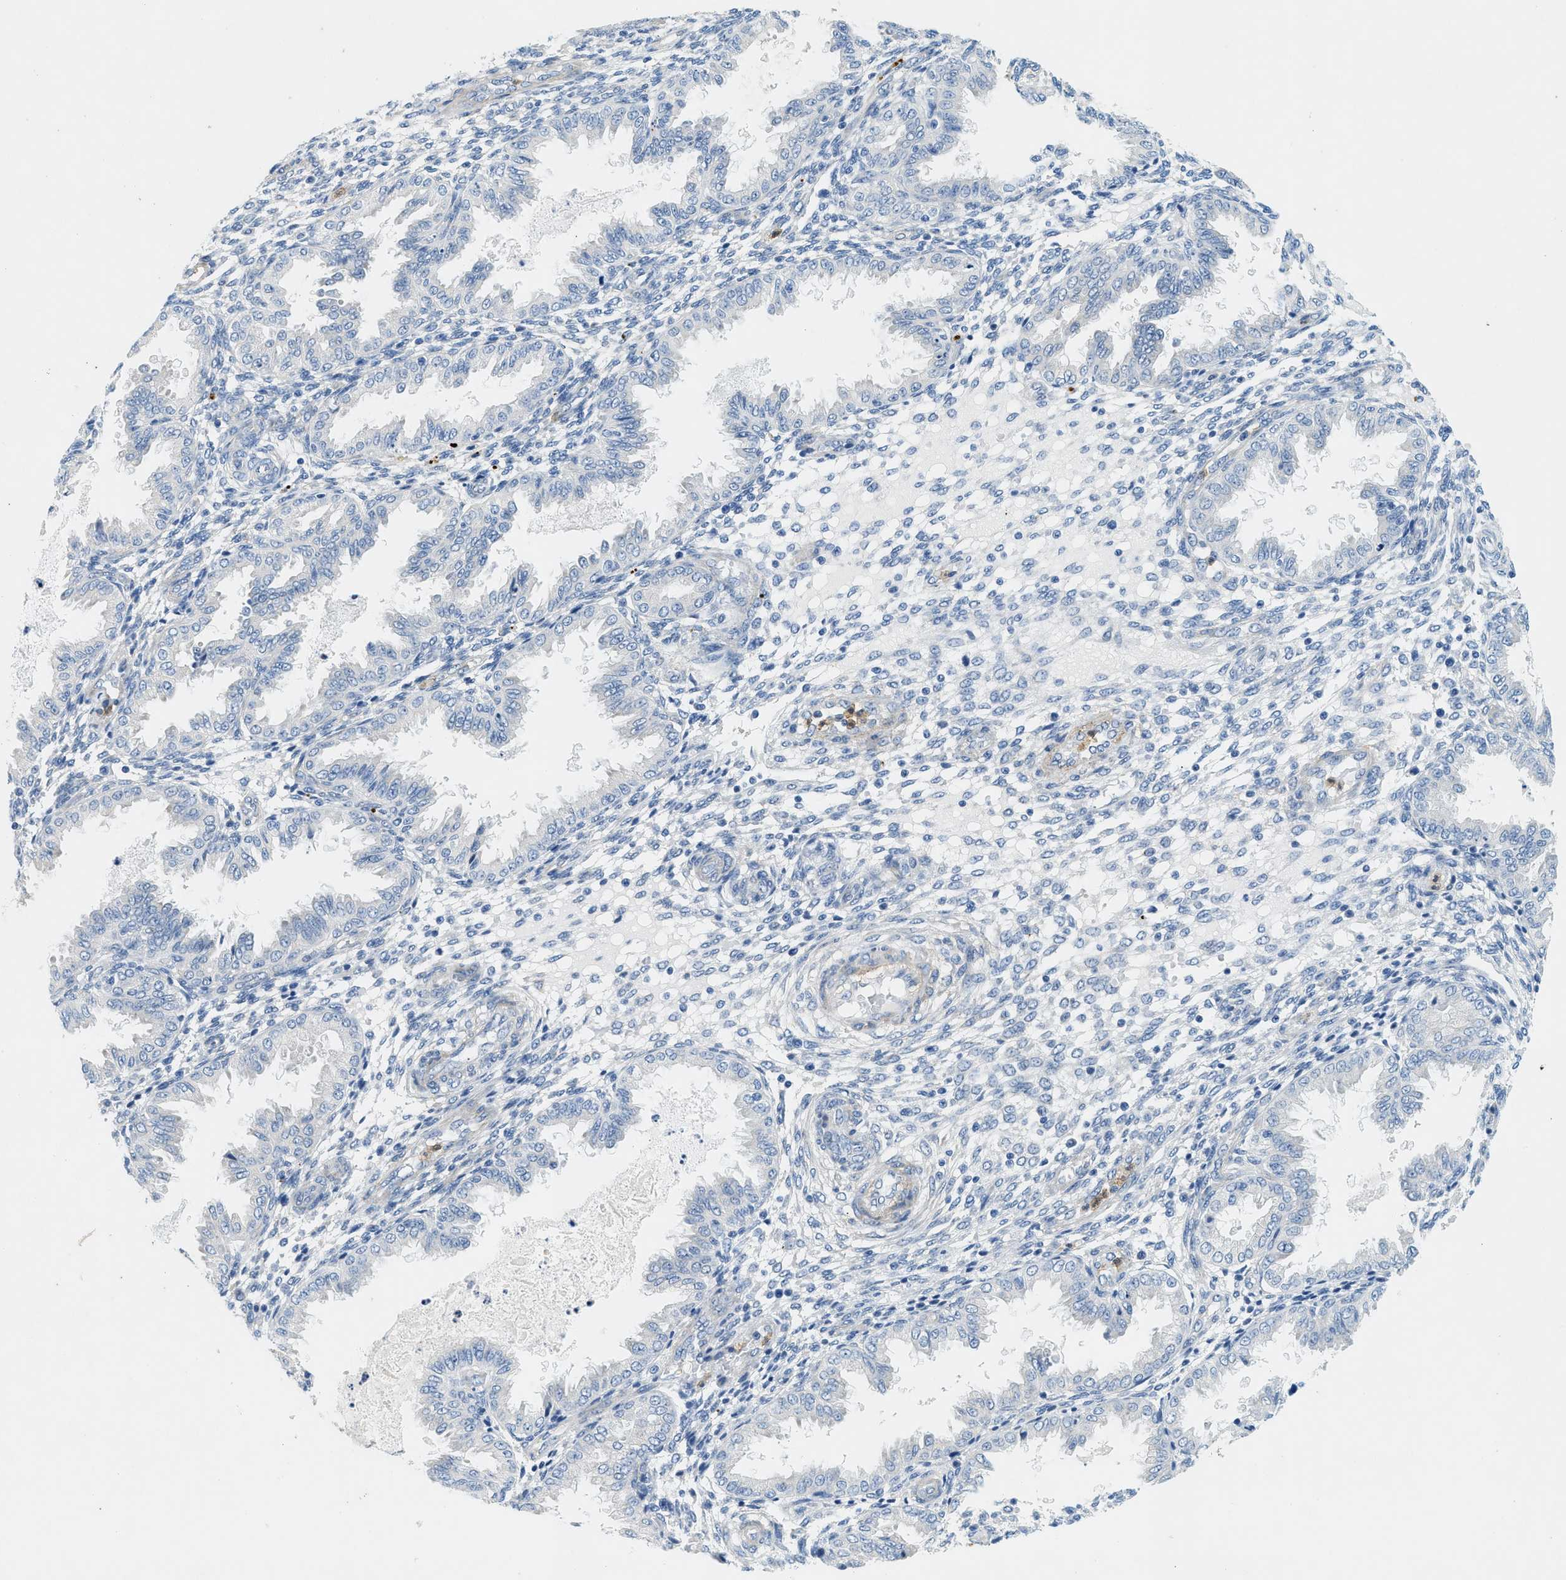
{"staining": {"intensity": "negative", "quantity": "none", "location": "none"}, "tissue": "endometrium", "cell_type": "Cells in endometrial stroma", "image_type": "normal", "snomed": [{"axis": "morphology", "description": "Normal tissue, NOS"}, {"axis": "topography", "description": "Endometrium"}], "caption": "This photomicrograph is of unremarkable endometrium stained with immunohistochemistry (IHC) to label a protein in brown with the nuclei are counter-stained blue. There is no positivity in cells in endometrial stroma. (DAB immunohistochemistry, high magnification).", "gene": "ZDHHC13", "patient": {"sex": "female", "age": 33}}